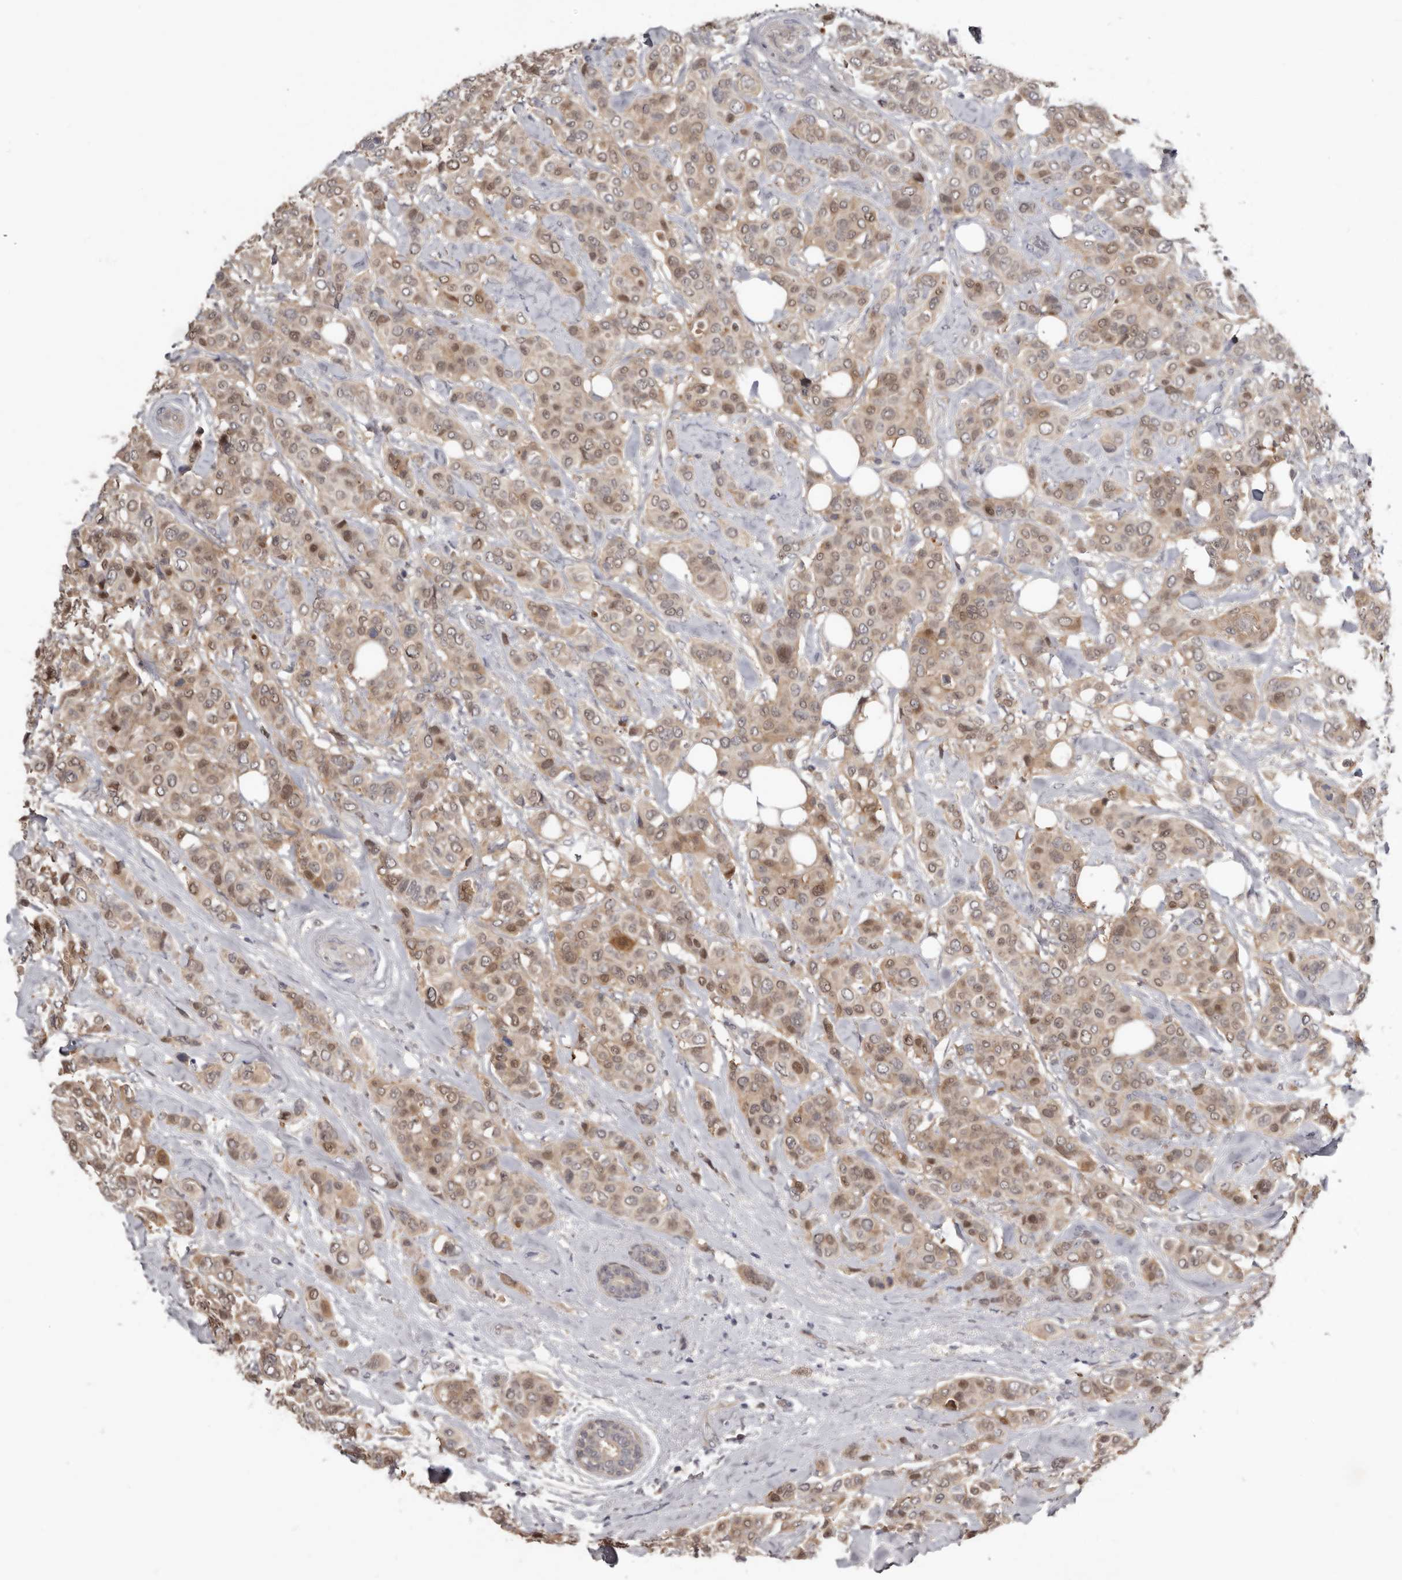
{"staining": {"intensity": "moderate", "quantity": ">75%", "location": "nuclear"}, "tissue": "breast cancer", "cell_type": "Tumor cells", "image_type": "cancer", "snomed": [{"axis": "morphology", "description": "Lobular carcinoma"}, {"axis": "topography", "description": "Breast"}], "caption": "Immunohistochemistry (IHC) photomicrograph of human breast cancer stained for a protein (brown), which reveals medium levels of moderate nuclear positivity in approximately >75% of tumor cells.", "gene": "RBKS", "patient": {"sex": "female", "age": 51}}